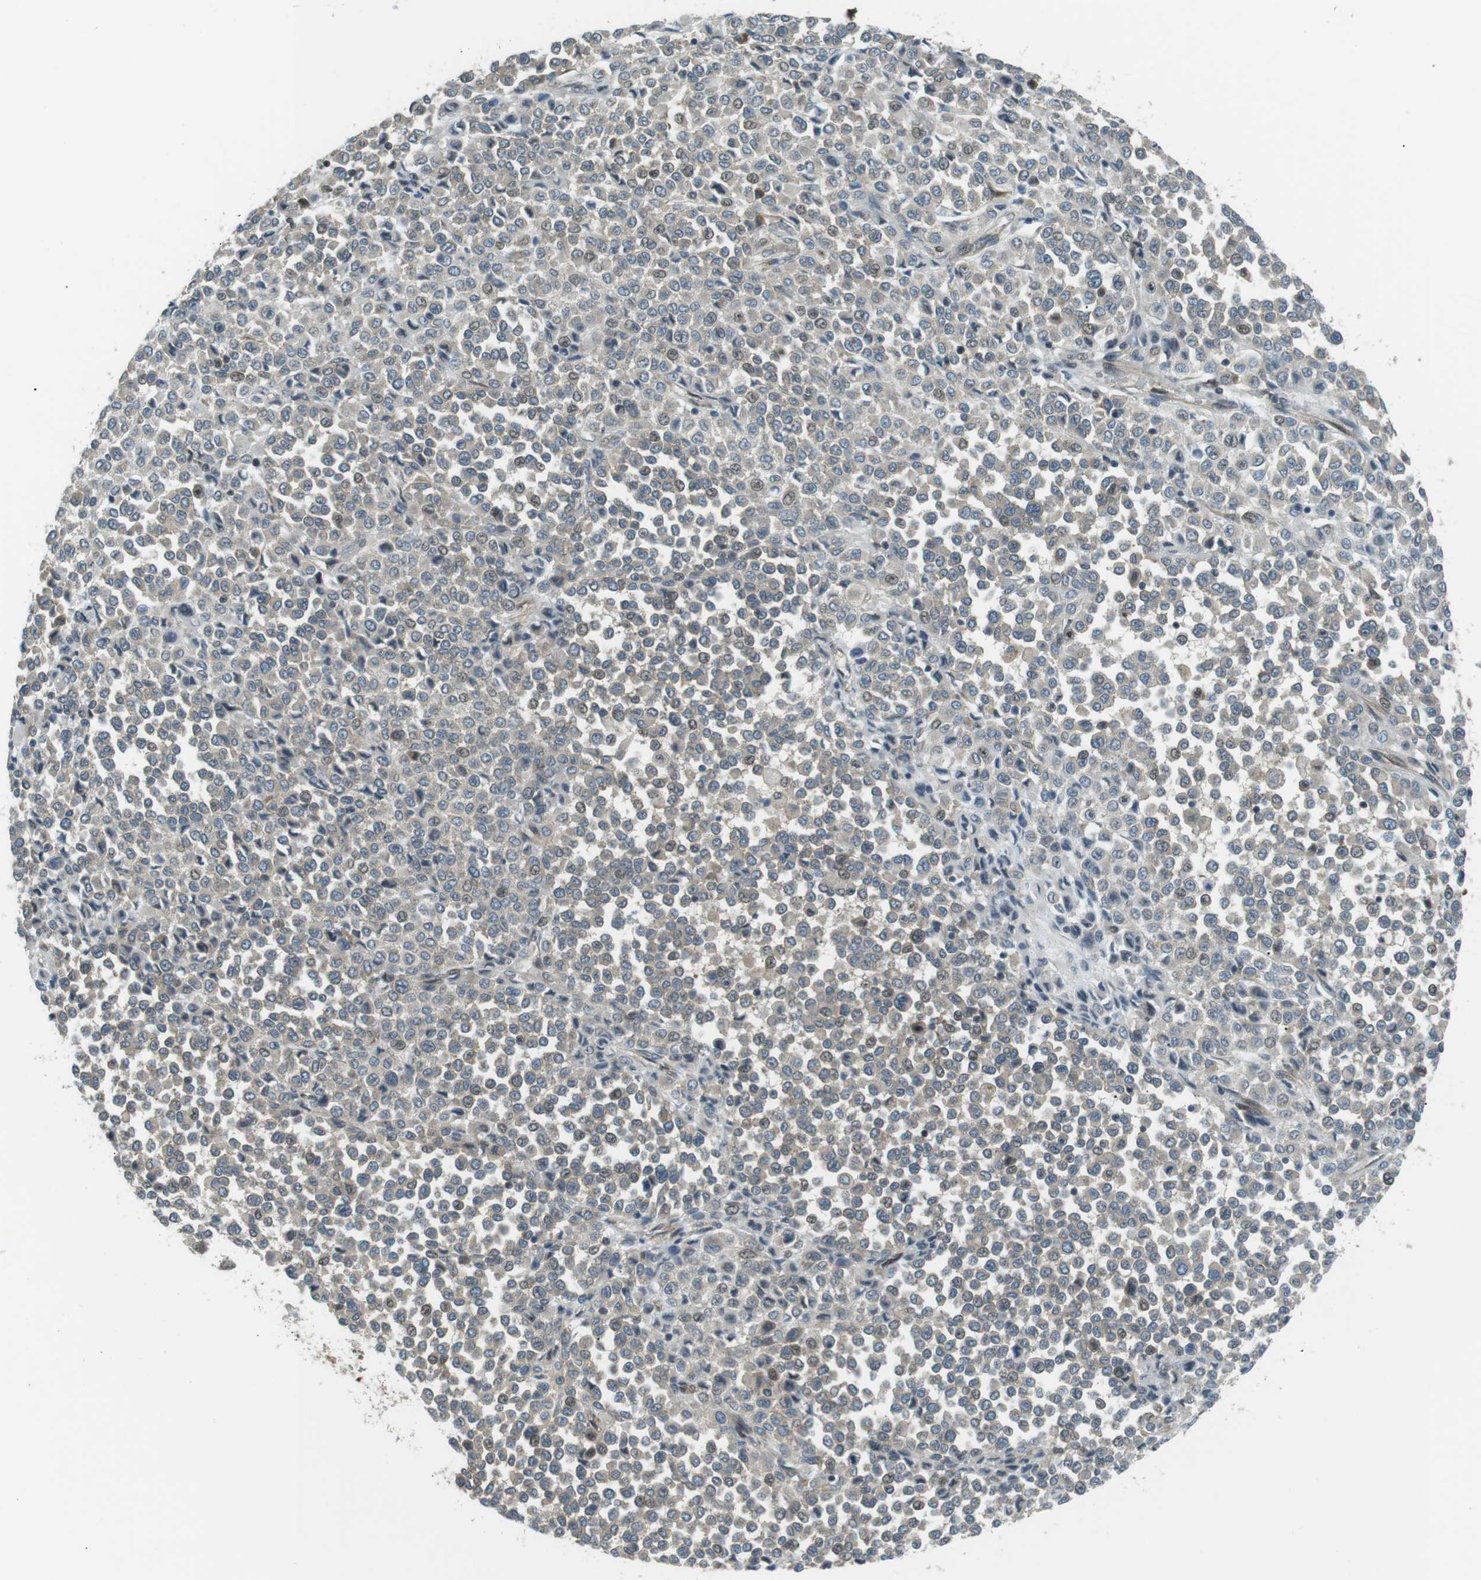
{"staining": {"intensity": "weak", "quantity": ">75%", "location": "cytoplasmic/membranous,nuclear"}, "tissue": "melanoma", "cell_type": "Tumor cells", "image_type": "cancer", "snomed": [{"axis": "morphology", "description": "Malignant melanoma, Metastatic site"}, {"axis": "topography", "description": "Pancreas"}], "caption": "The micrograph demonstrates staining of melanoma, revealing weak cytoplasmic/membranous and nuclear protein staining (brown color) within tumor cells.", "gene": "TMEM74", "patient": {"sex": "female", "age": 30}}